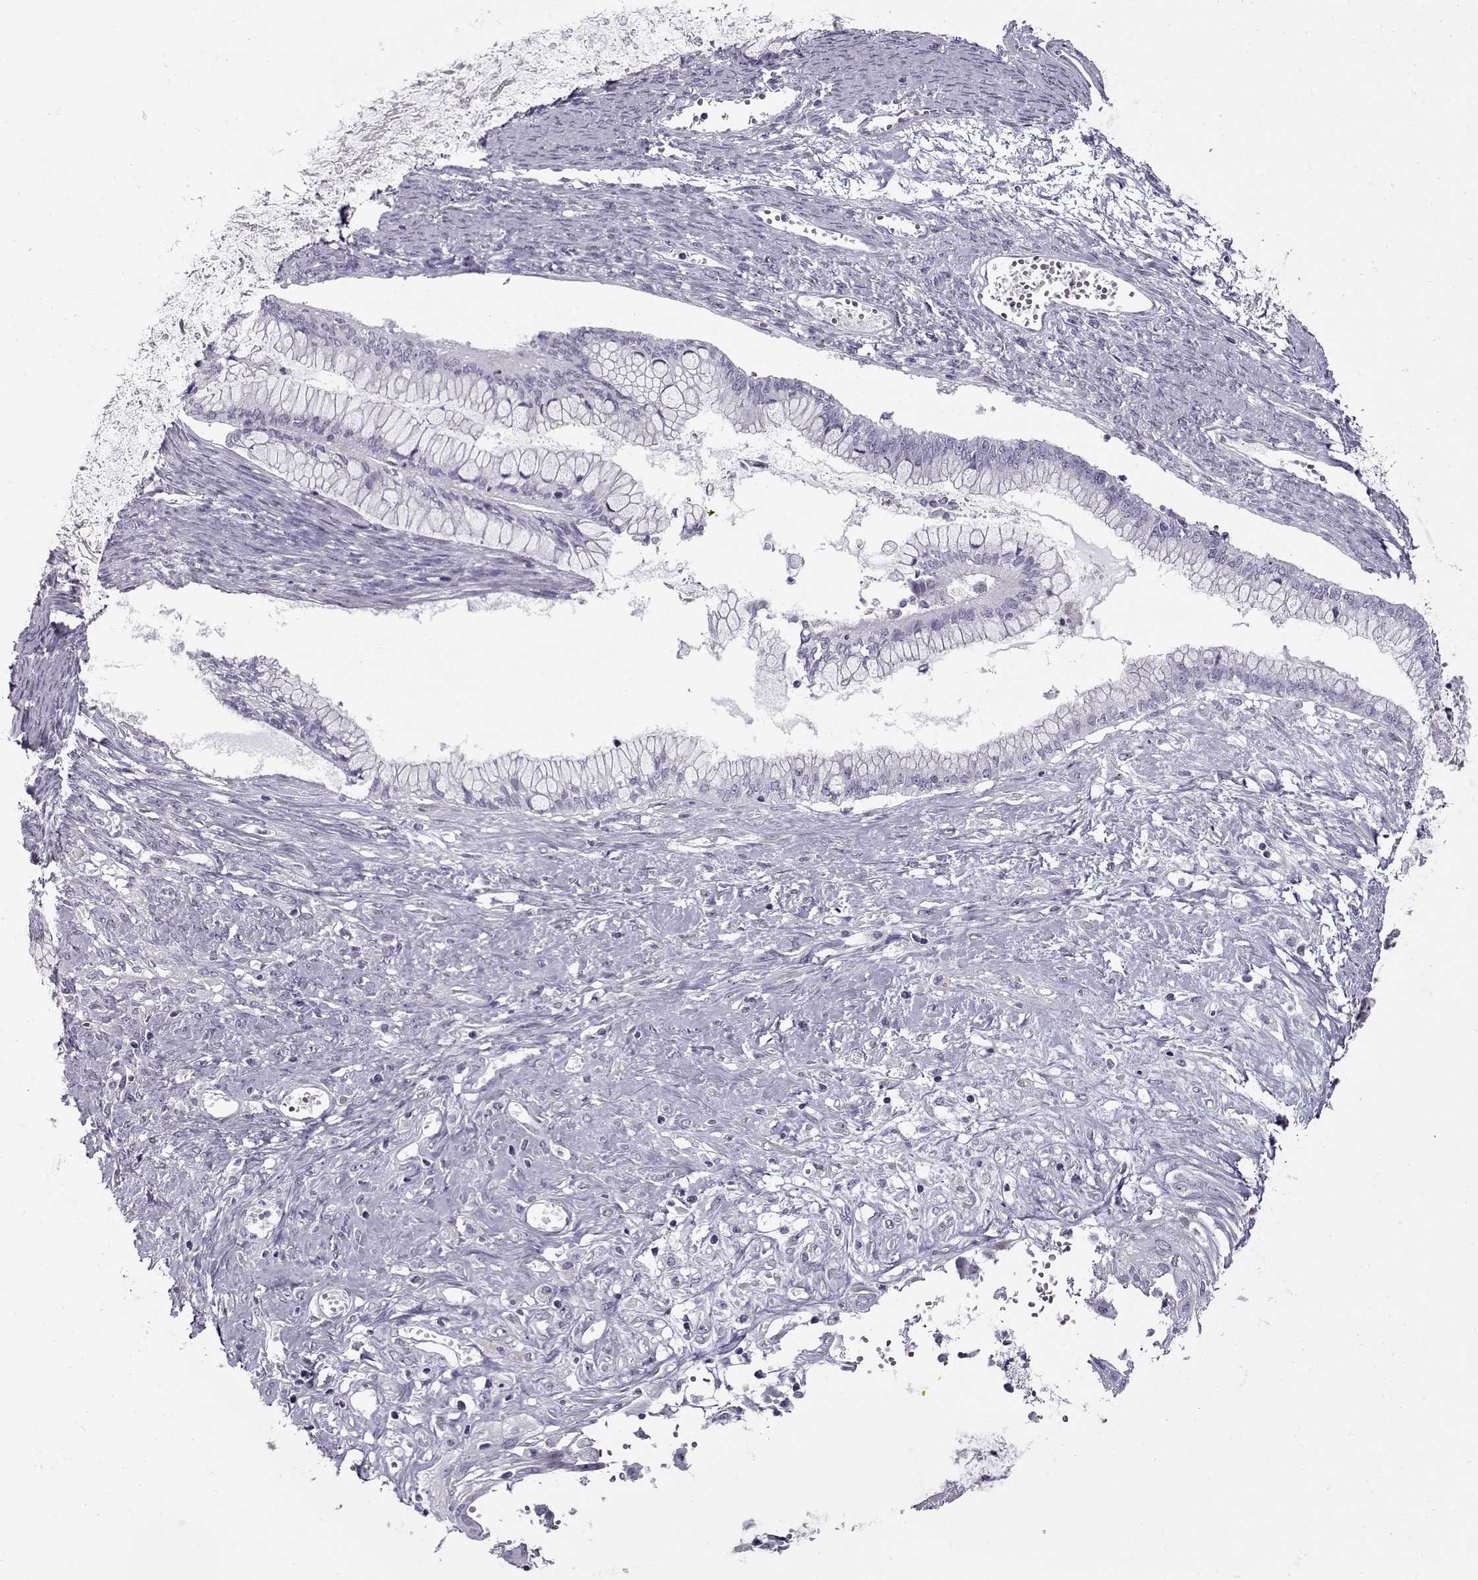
{"staining": {"intensity": "negative", "quantity": "none", "location": "none"}, "tissue": "ovarian cancer", "cell_type": "Tumor cells", "image_type": "cancer", "snomed": [{"axis": "morphology", "description": "Cystadenocarcinoma, mucinous, NOS"}, {"axis": "topography", "description": "Ovary"}], "caption": "Immunohistochemical staining of human mucinous cystadenocarcinoma (ovarian) displays no significant expression in tumor cells.", "gene": "GAGE2A", "patient": {"sex": "female", "age": 67}}